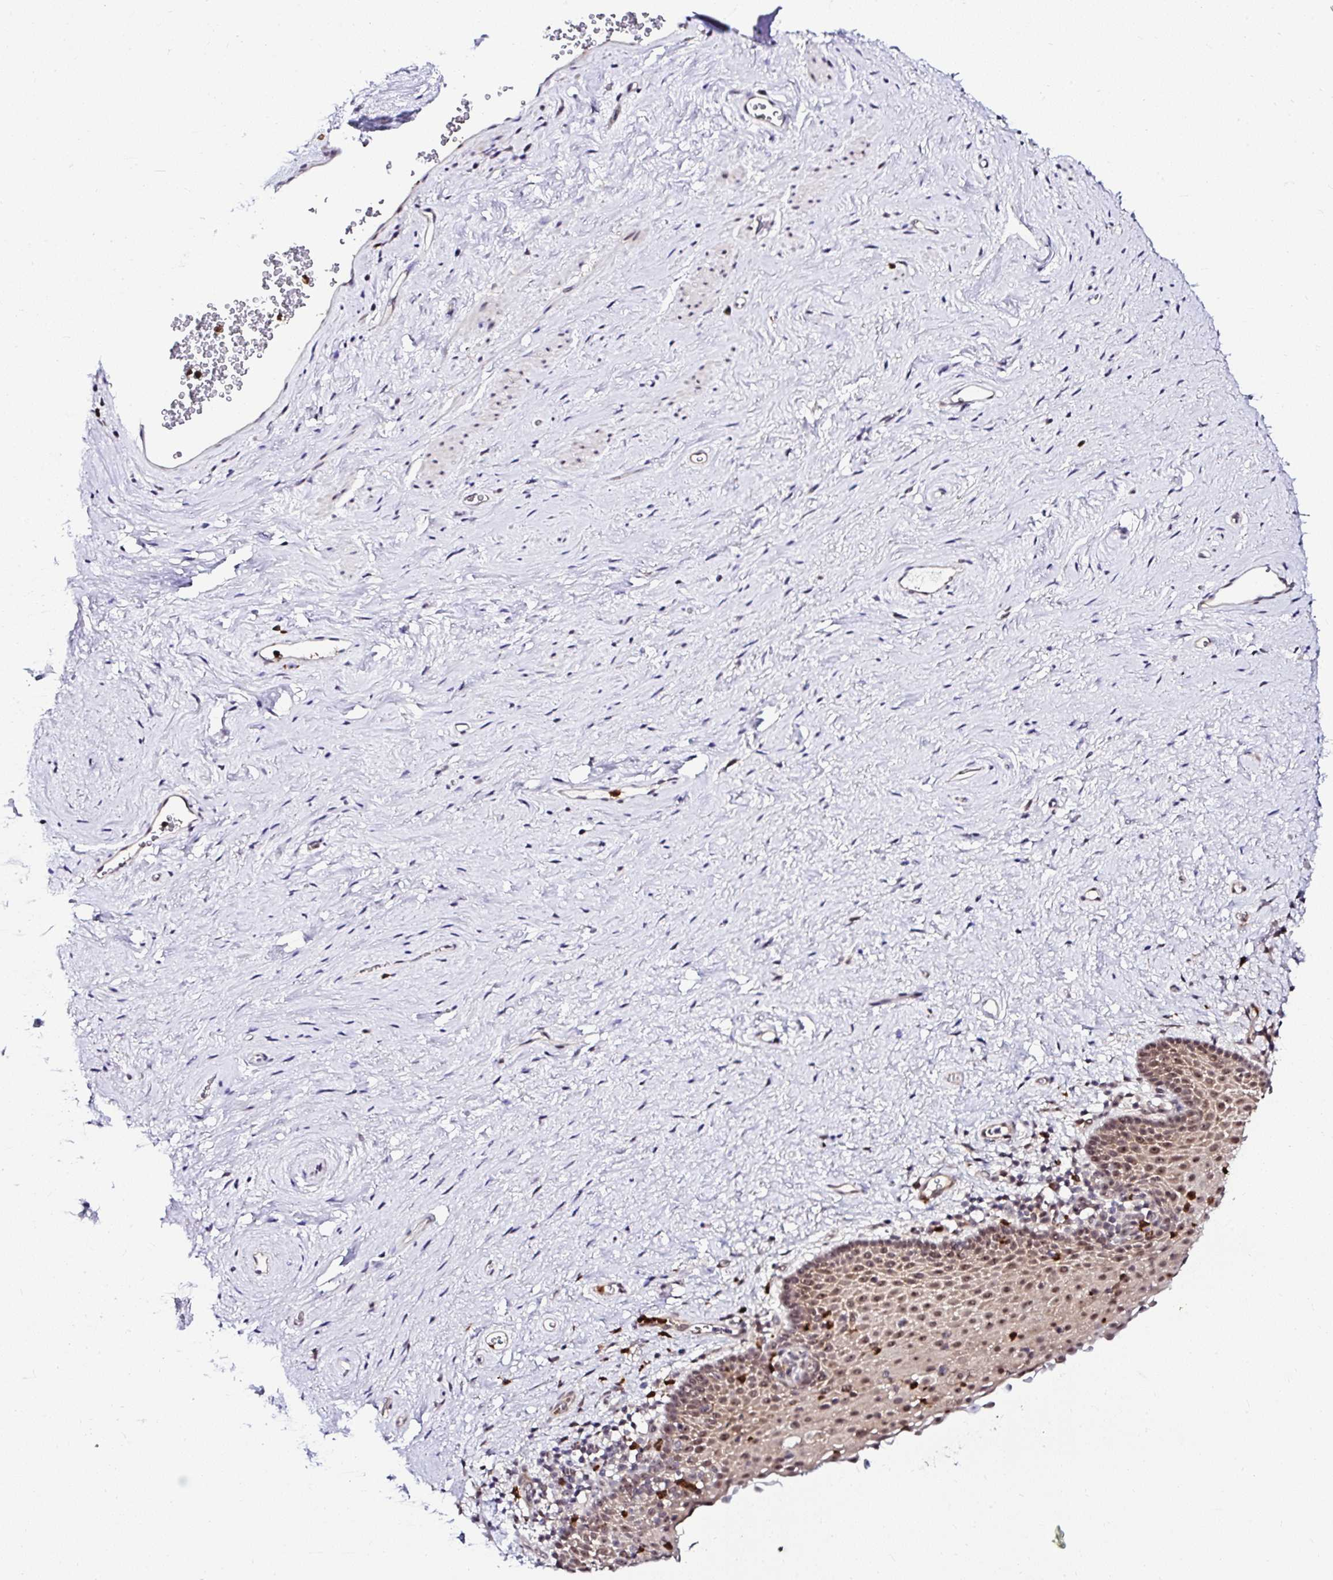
{"staining": {"intensity": "moderate", "quantity": ">75%", "location": "cytoplasmic/membranous,nuclear"}, "tissue": "vagina", "cell_type": "Squamous epithelial cells", "image_type": "normal", "snomed": [{"axis": "morphology", "description": "Normal tissue, NOS"}, {"axis": "topography", "description": "Vagina"}], "caption": "This is a photomicrograph of immunohistochemistry staining of unremarkable vagina, which shows moderate staining in the cytoplasmic/membranous,nuclear of squamous epithelial cells.", "gene": "PIN4", "patient": {"sex": "female", "age": 61}}